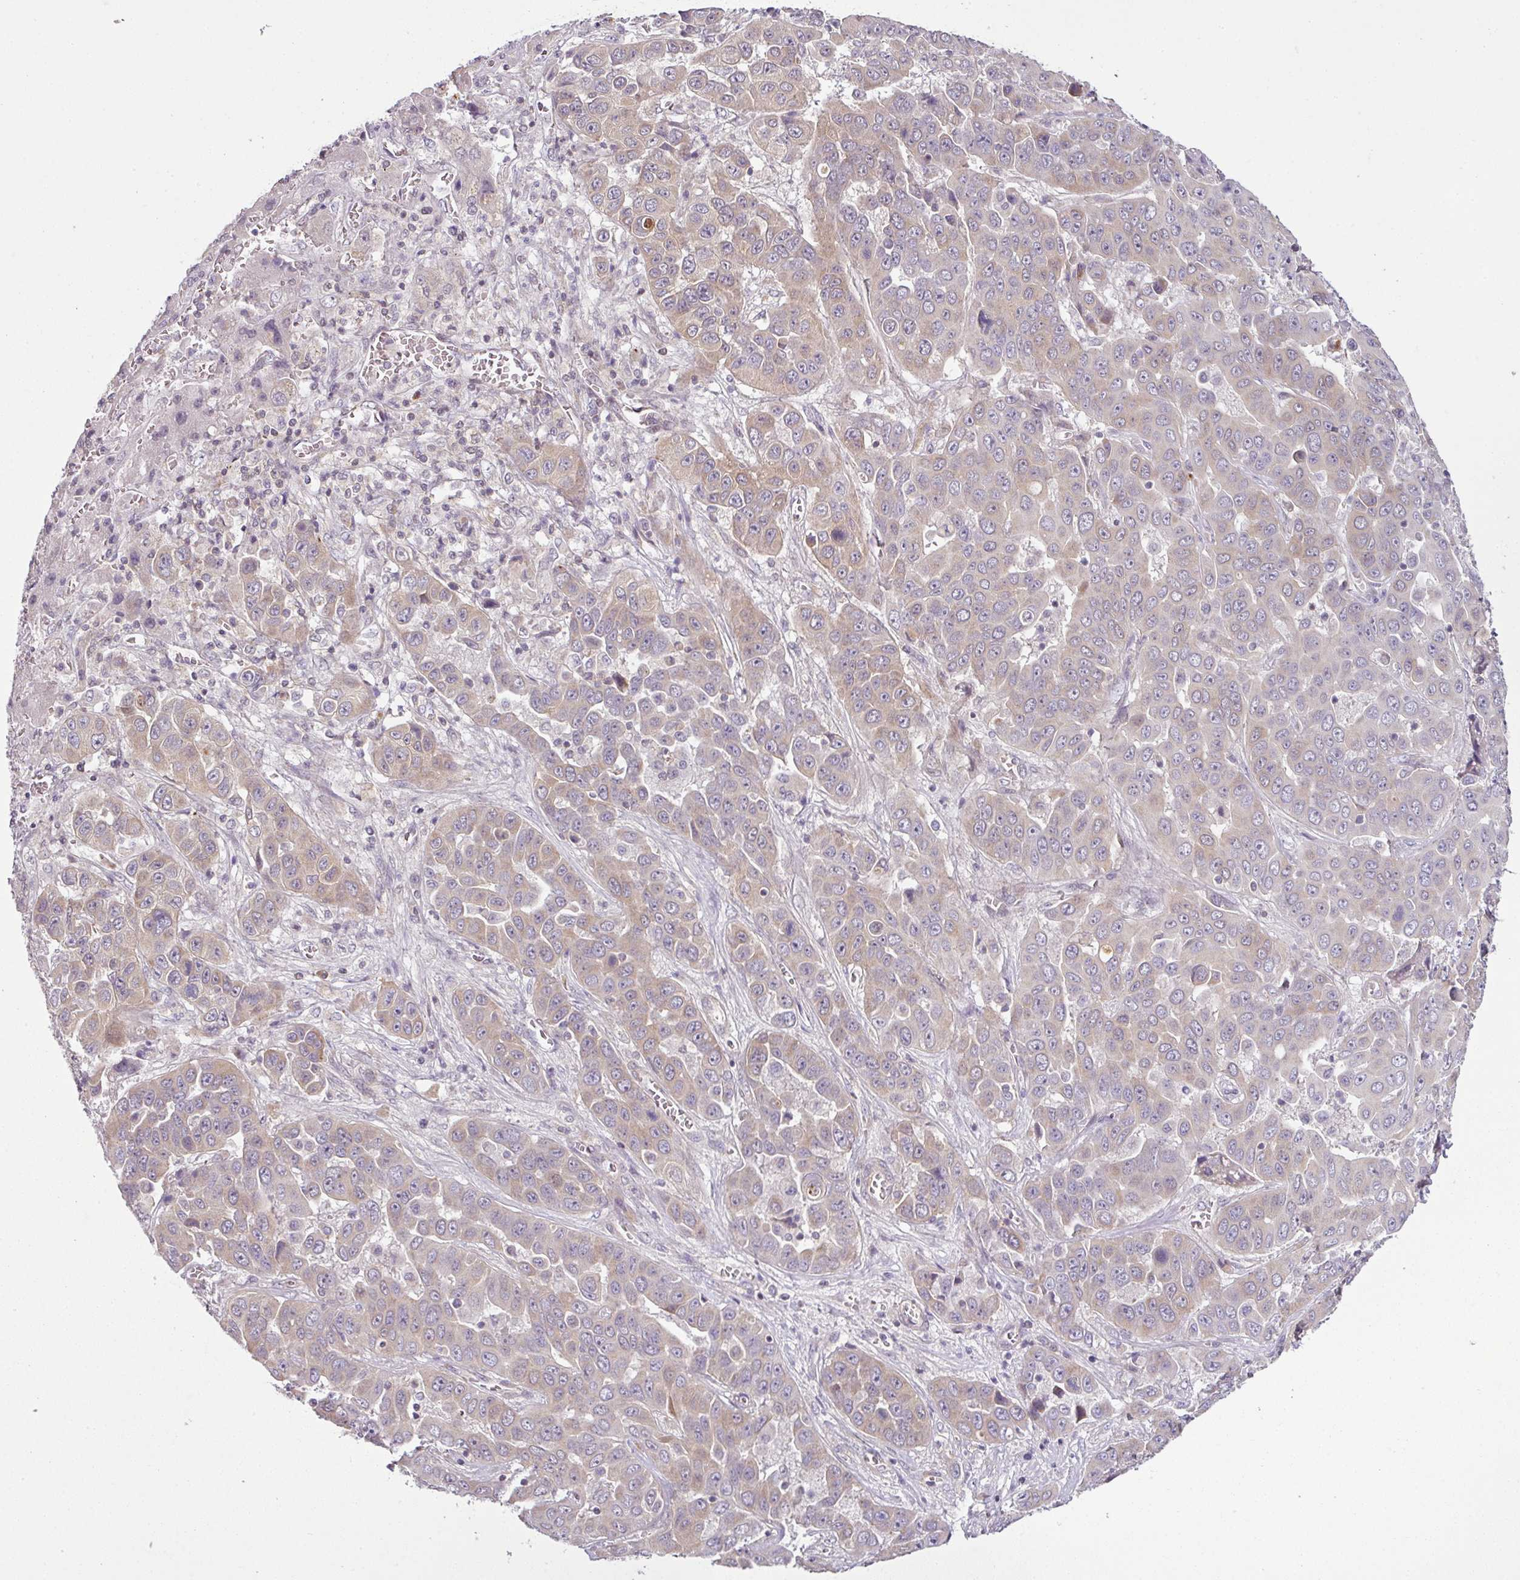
{"staining": {"intensity": "weak", "quantity": "25%-75%", "location": "cytoplasmic/membranous"}, "tissue": "liver cancer", "cell_type": "Tumor cells", "image_type": "cancer", "snomed": [{"axis": "morphology", "description": "Cholangiocarcinoma"}, {"axis": "topography", "description": "Liver"}], "caption": "This is a photomicrograph of immunohistochemistry (IHC) staining of liver cholangiocarcinoma, which shows weak expression in the cytoplasmic/membranous of tumor cells.", "gene": "DERPC", "patient": {"sex": "female", "age": 52}}